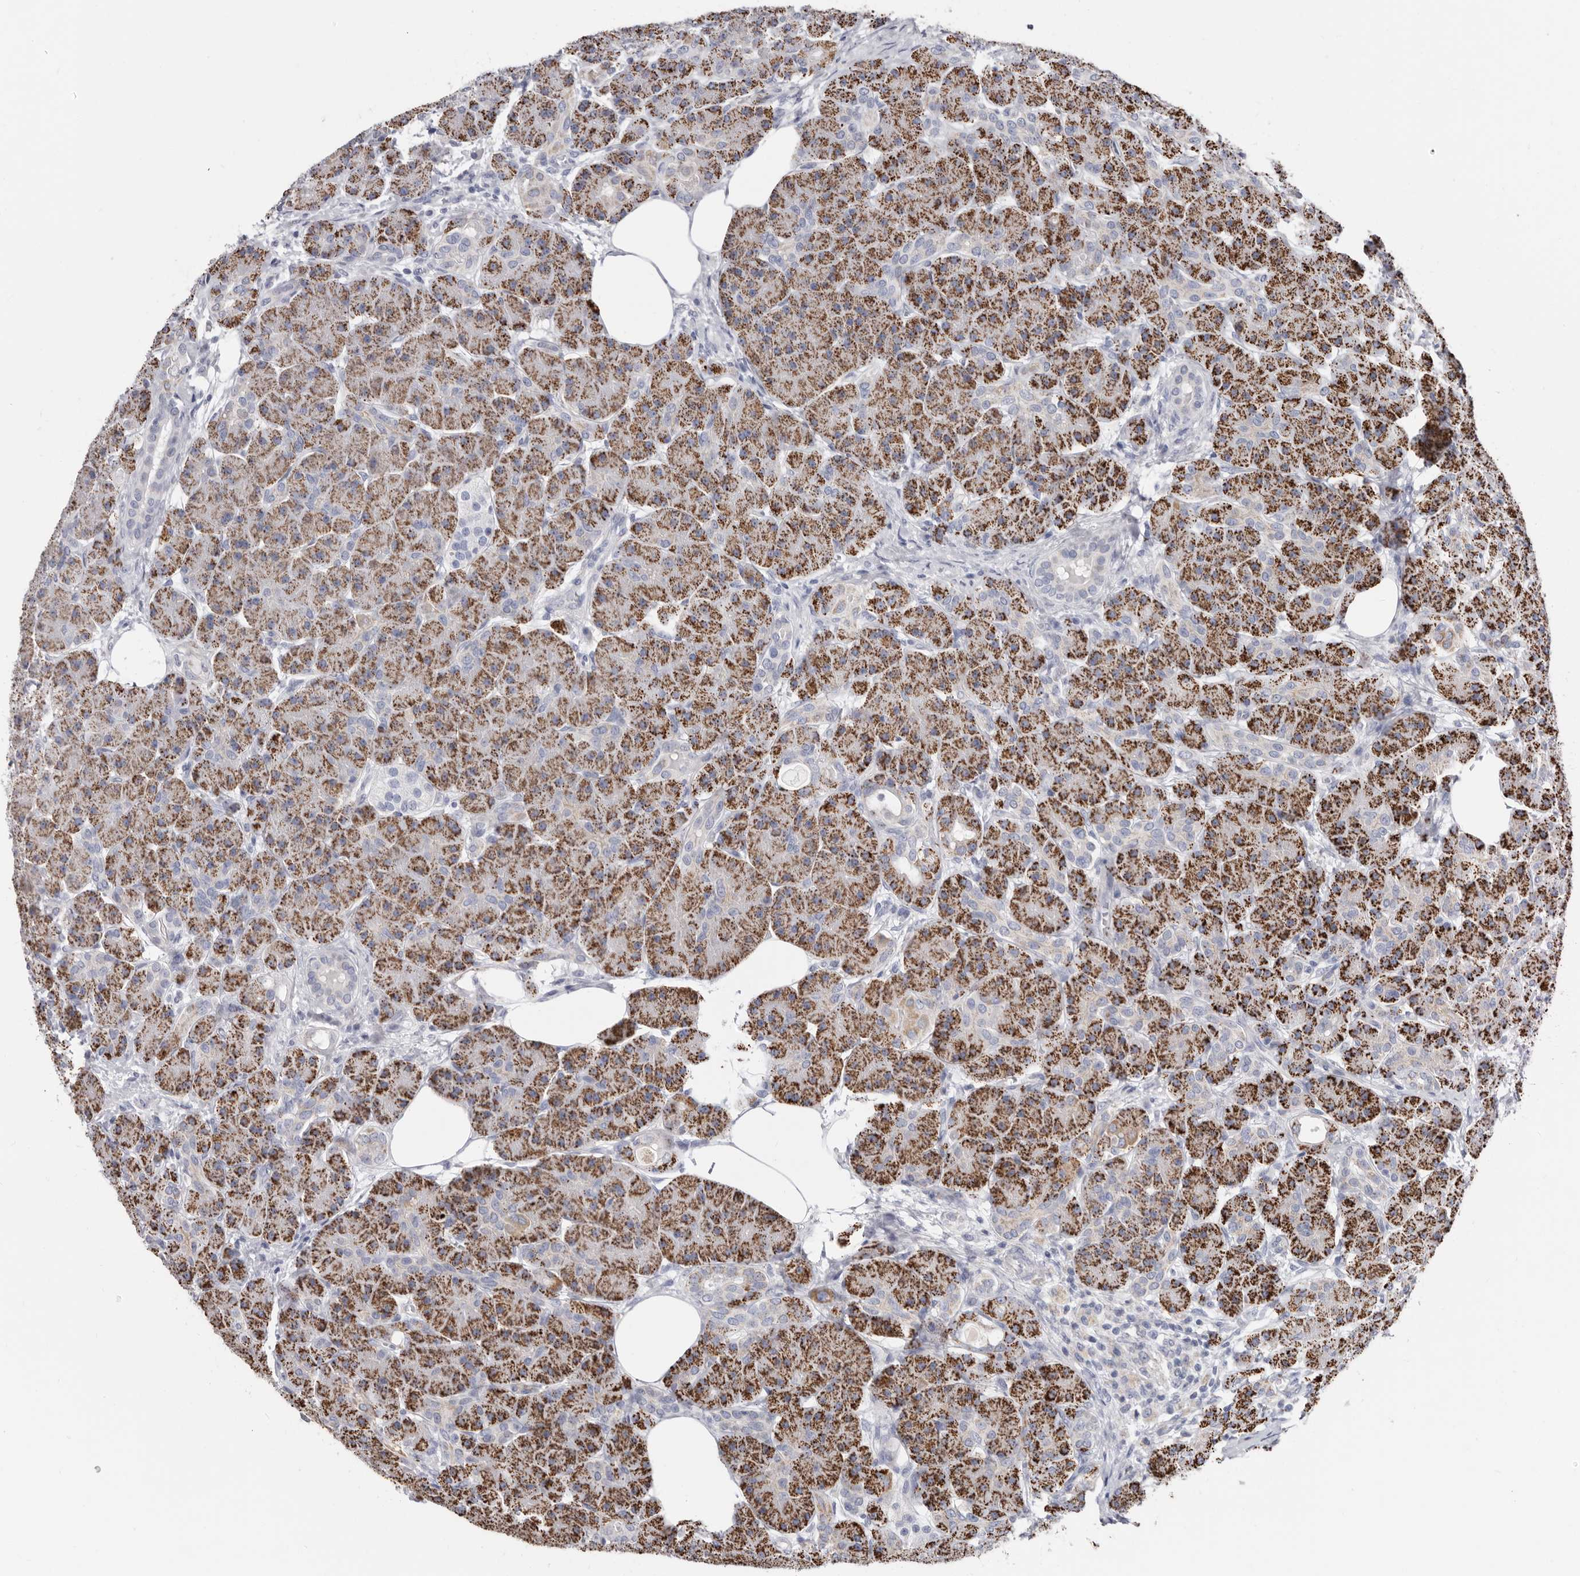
{"staining": {"intensity": "strong", "quantity": ">75%", "location": "cytoplasmic/membranous"}, "tissue": "pancreas", "cell_type": "Exocrine glandular cells", "image_type": "normal", "snomed": [{"axis": "morphology", "description": "Normal tissue, NOS"}, {"axis": "topography", "description": "Pancreas"}], "caption": "A high-resolution image shows immunohistochemistry staining of benign pancreas, which displays strong cytoplasmic/membranous staining in about >75% of exocrine glandular cells. The protein is shown in brown color, while the nuclei are stained blue.", "gene": "RSPO2", "patient": {"sex": "male", "age": 63}}